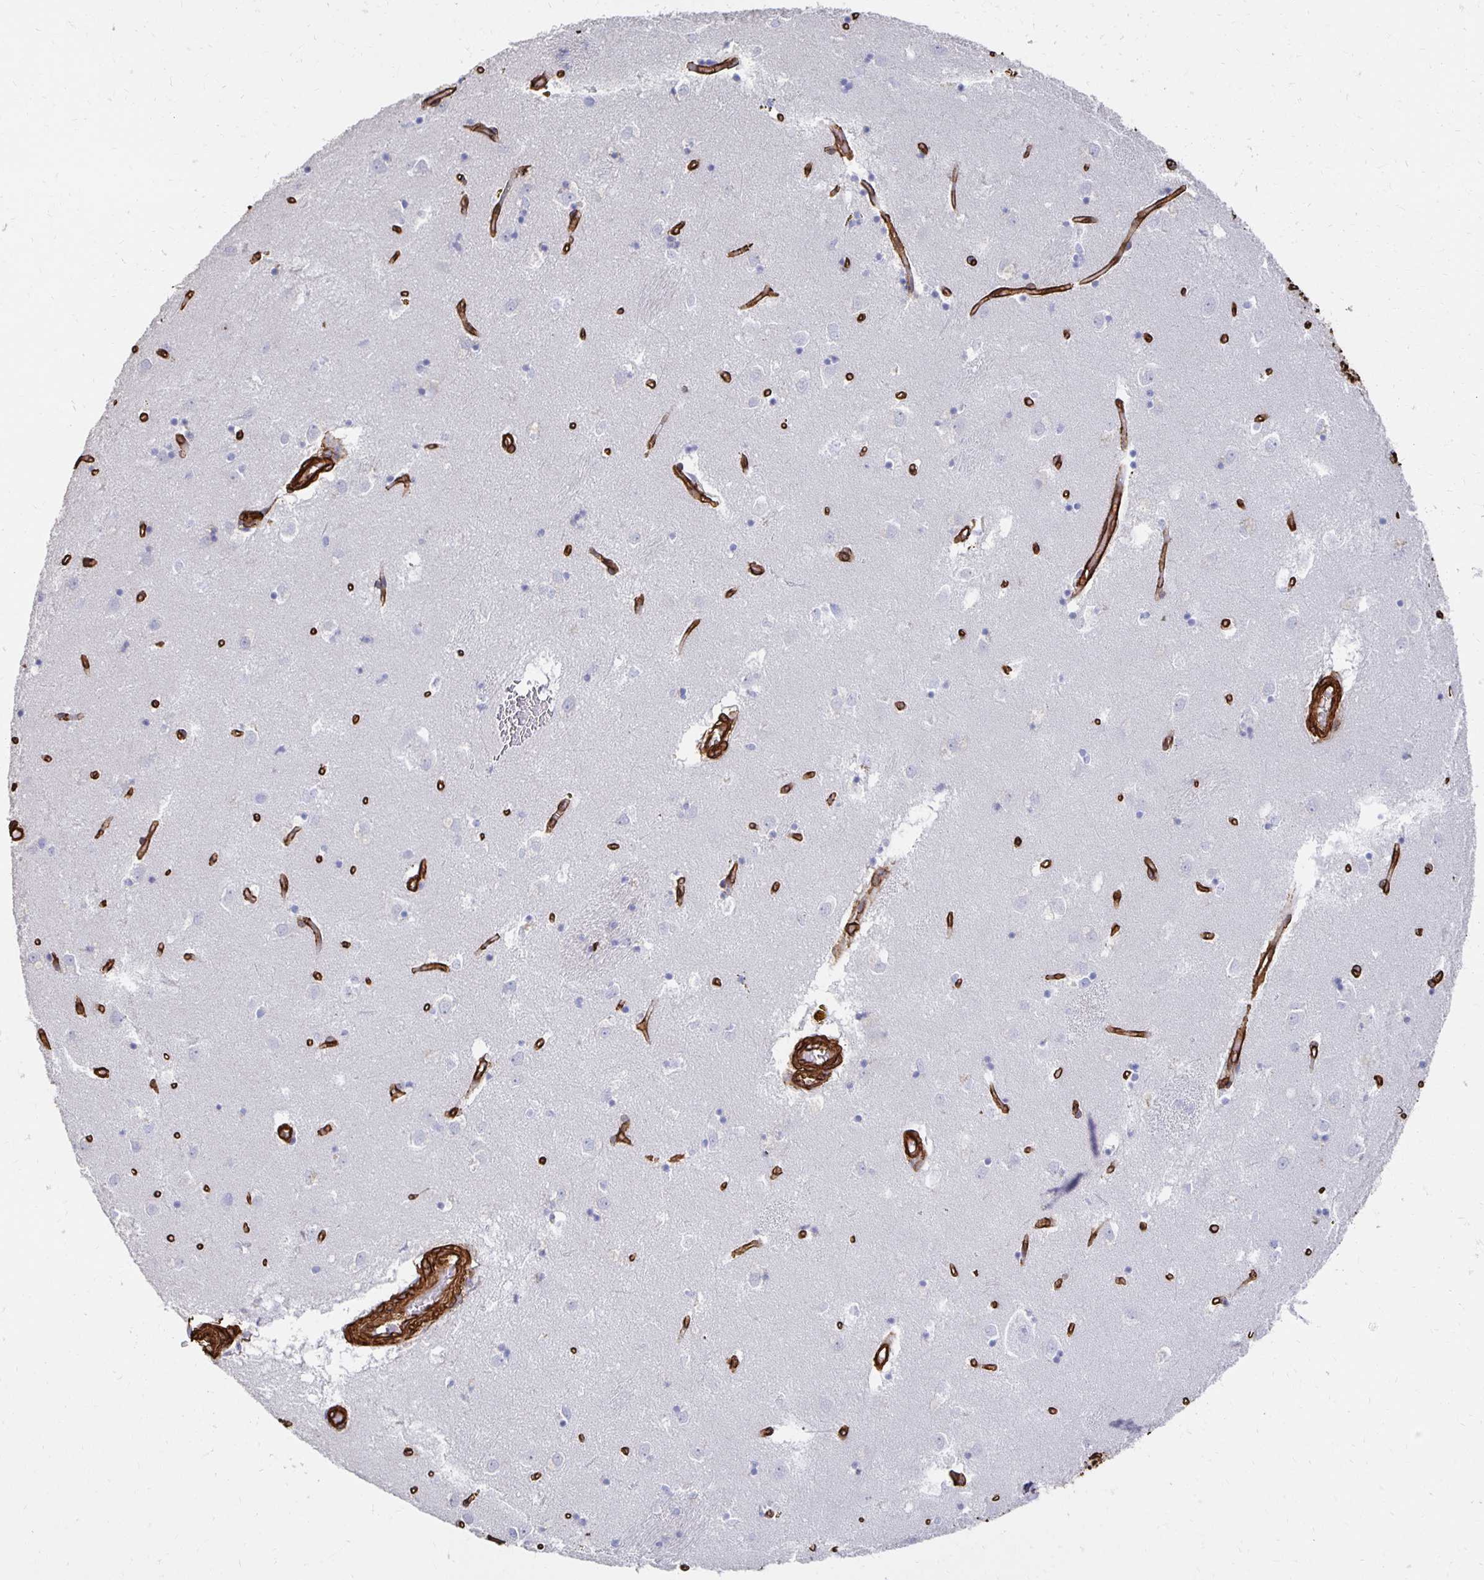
{"staining": {"intensity": "negative", "quantity": "none", "location": "none"}, "tissue": "caudate", "cell_type": "Glial cells", "image_type": "normal", "snomed": [{"axis": "morphology", "description": "Normal tissue, NOS"}, {"axis": "topography", "description": "Lateral ventricle wall"}], "caption": "Immunohistochemical staining of unremarkable caudate demonstrates no significant positivity in glial cells.", "gene": "VIPR2", "patient": {"sex": "male", "age": 70}}